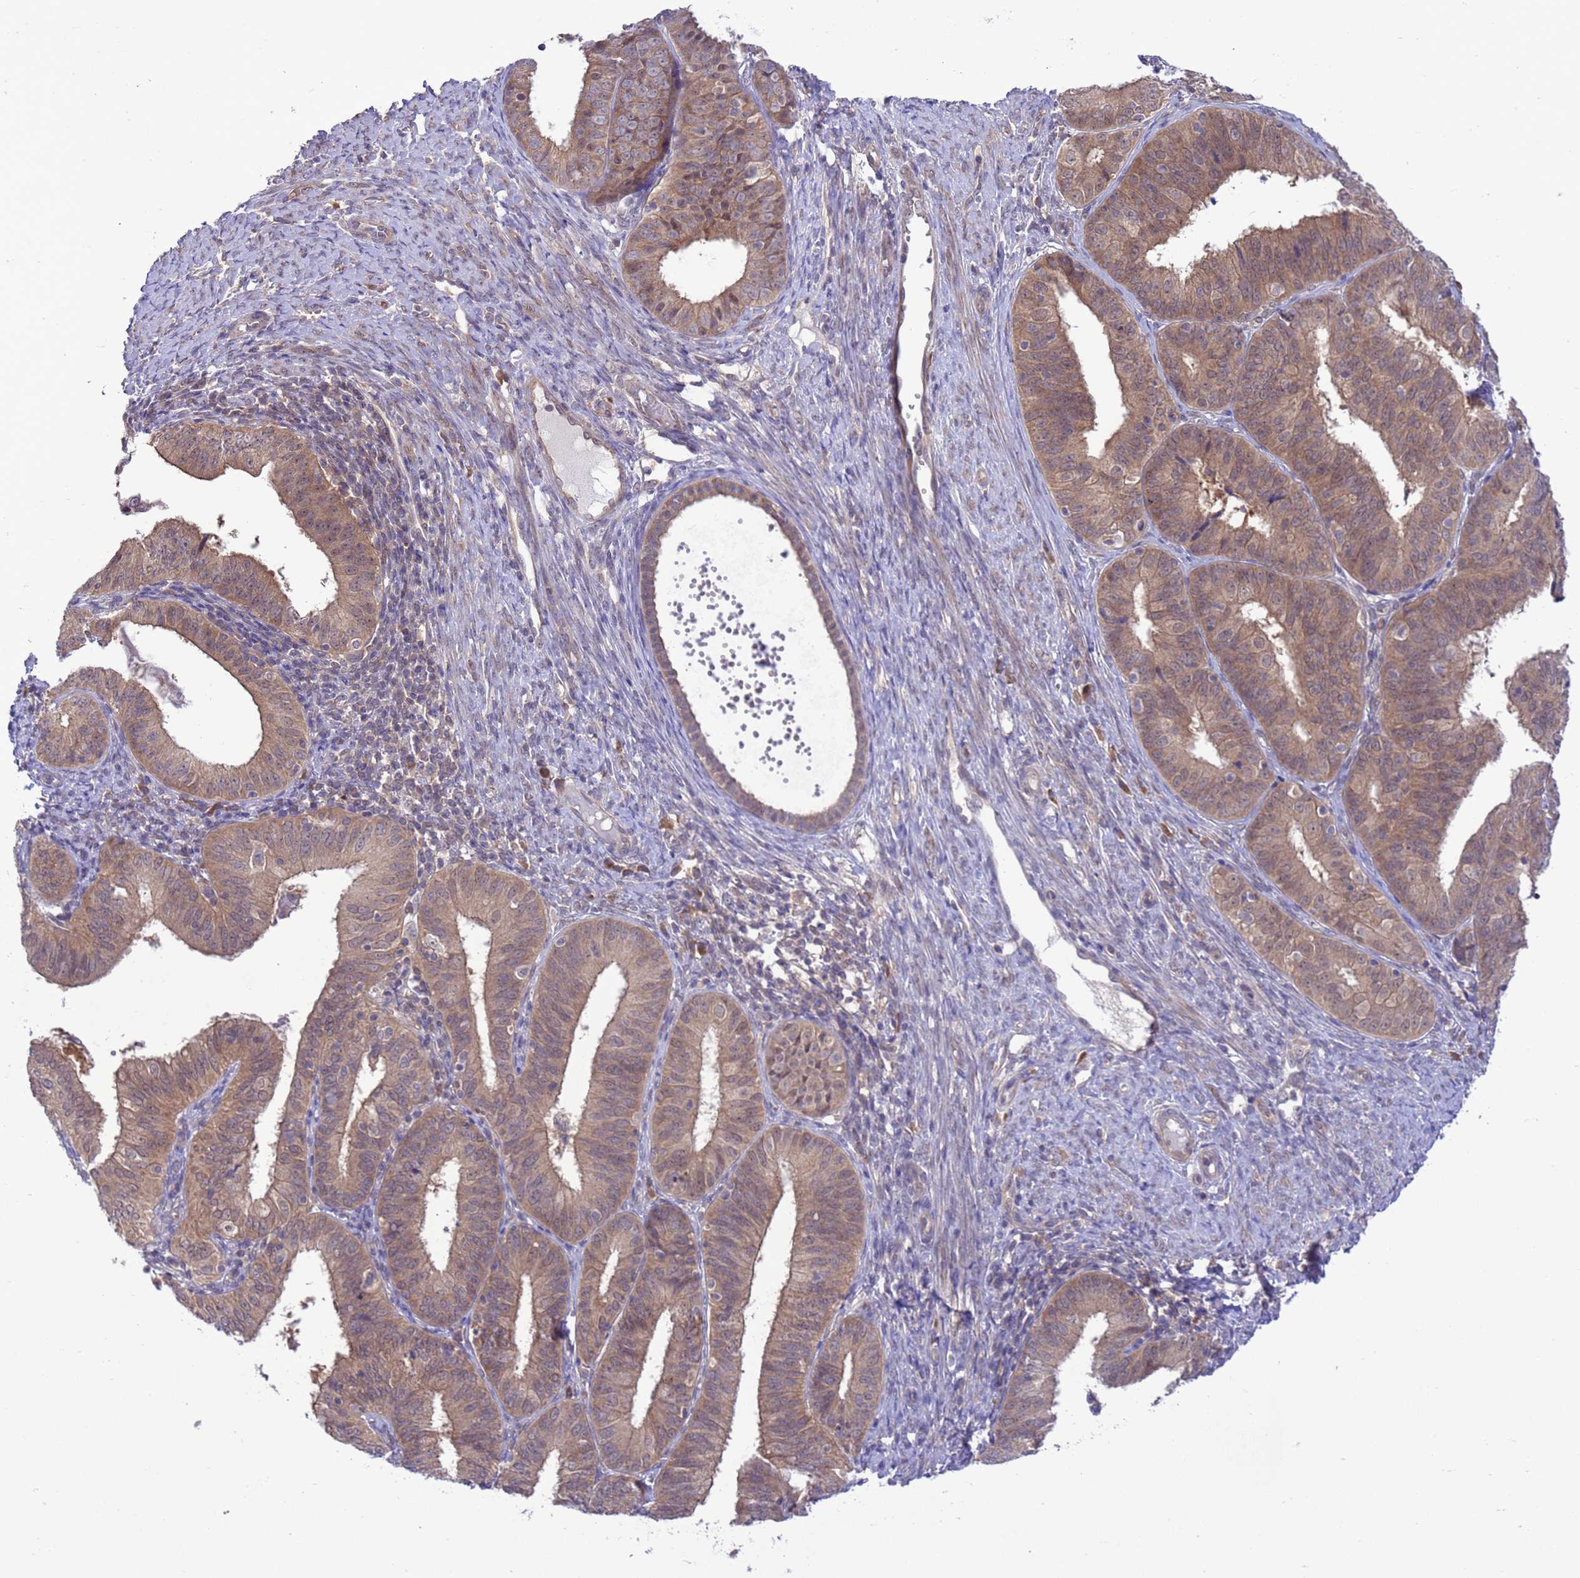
{"staining": {"intensity": "moderate", "quantity": ">75%", "location": "cytoplasmic/membranous,nuclear"}, "tissue": "endometrial cancer", "cell_type": "Tumor cells", "image_type": "cancer", "snomed": [{"axis": "morphology", "description": "Adenocarcinoma, NOS"}, {"axis": "topography", "description": "Endometrium"}], "caption": "The immunohistochemical stain highlights moderate cytoplasmic/membranous and nuclear positivity in tumor cells of endometrial cancer (adenocarcinoma) tissue. The protein of interest is stained brown, and the nuclei are stained in blue (DAB (3,3'-diaminobenzidine) IHC with brightfield microscopy, high magnification).", "gene": "ZNF461", "patient": {"sex": "female", "age": 51}}